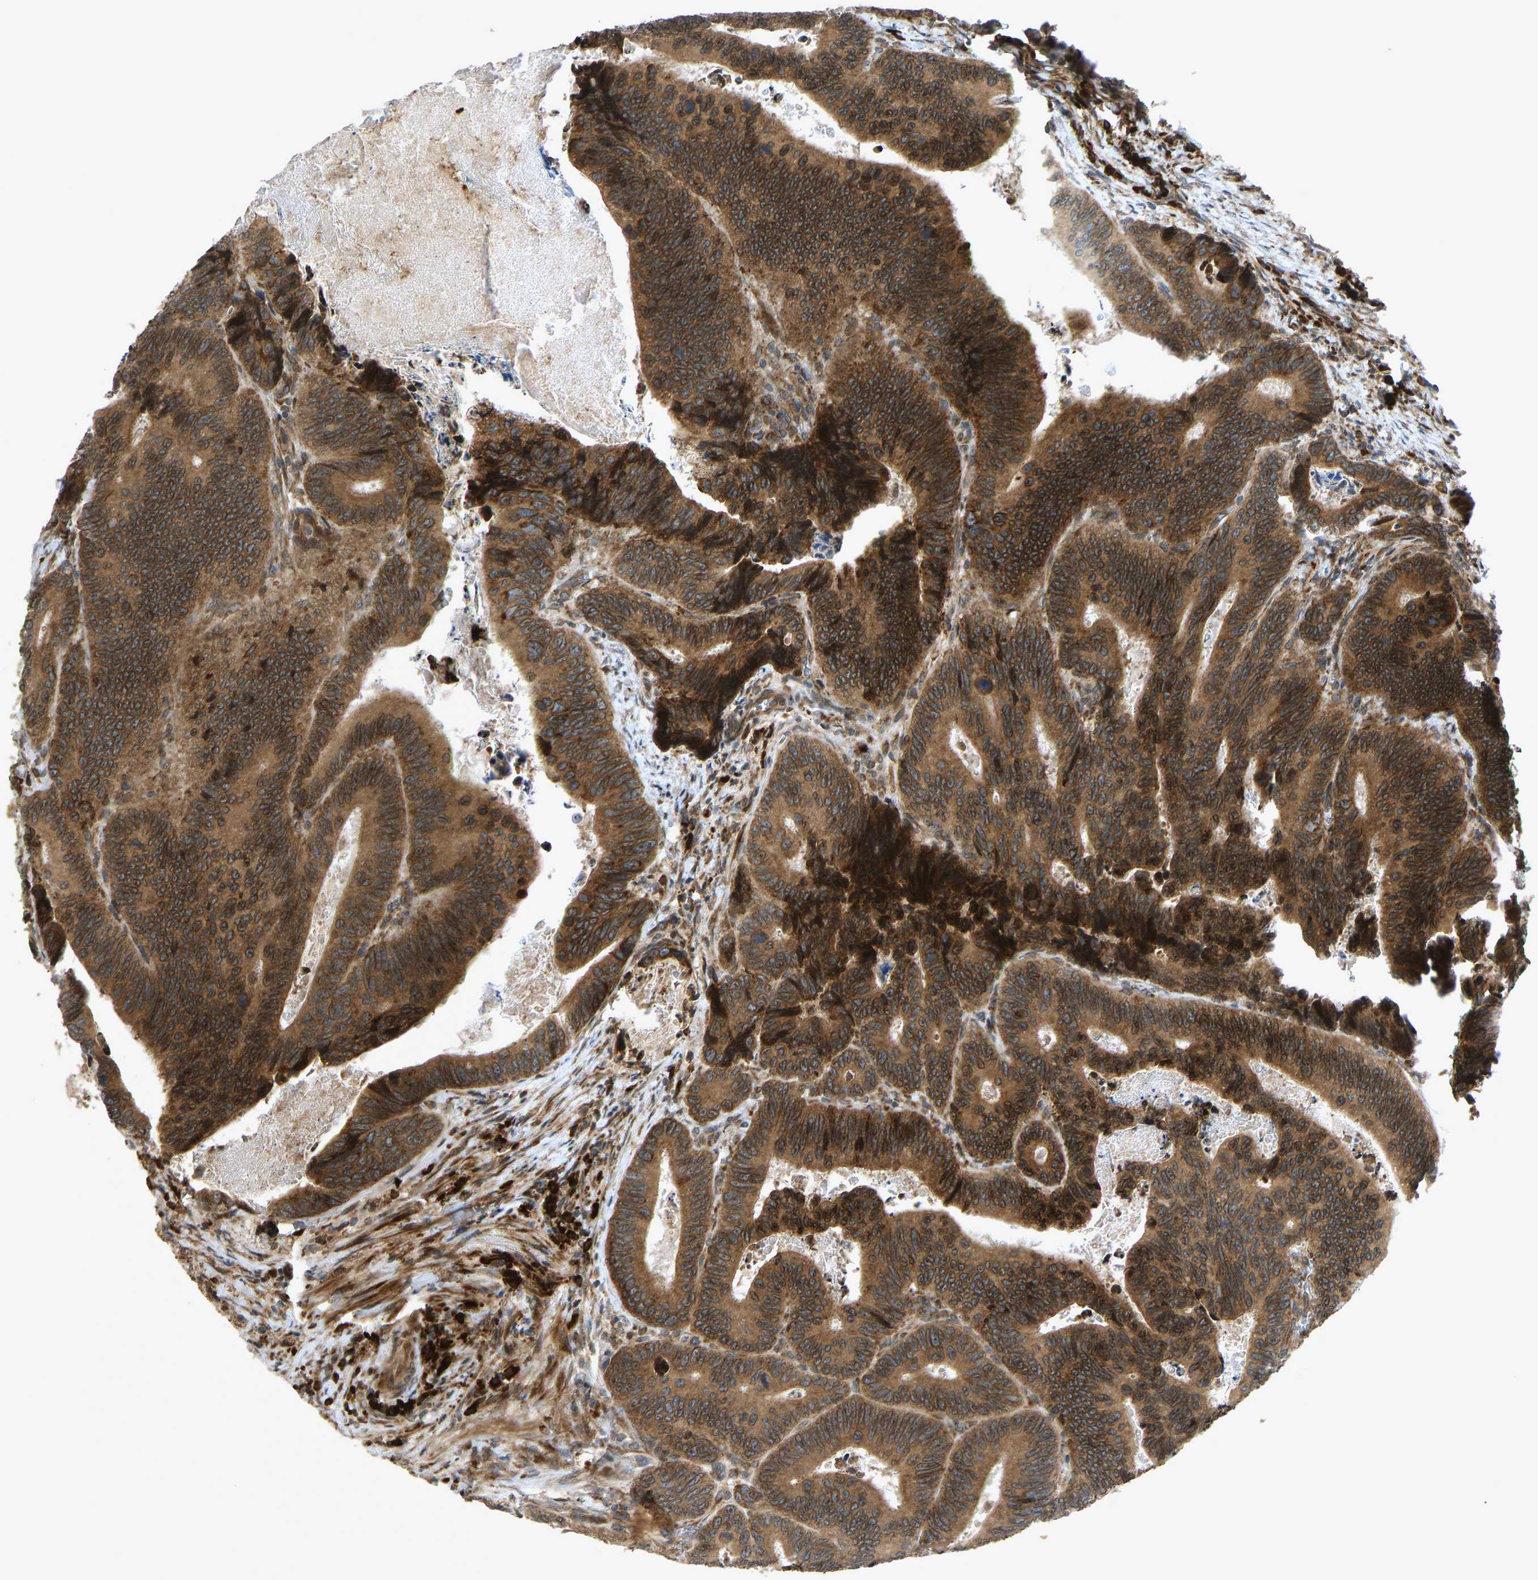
{"staining": {"intensity": "strong", "quantity": ">75%", "location": "cytoplasmic/membranous"}, "tissue": "colorectal cancer", "cell_type": "Tumor cells", "image_type": "cancer", "snomed": [{"axis": "morphology", "description": "Inflammation, NOS"}, {"axis": "morphology", "description": "Adenocarcinoma, NOS"}, {"axis": "topography", "description": "Colon"}], "caption": "This image reveals colorectal cancer (adenocarcinoma) stained with immunohistochemistry (IHC) to label a protein in brown. The cytoplasmic/membranous of tumor cells show strong positivity for the protein. Nuclei are counter-stained blue.", "gene": "RPN2", "patient": {"sex": "male", "age": 72}}